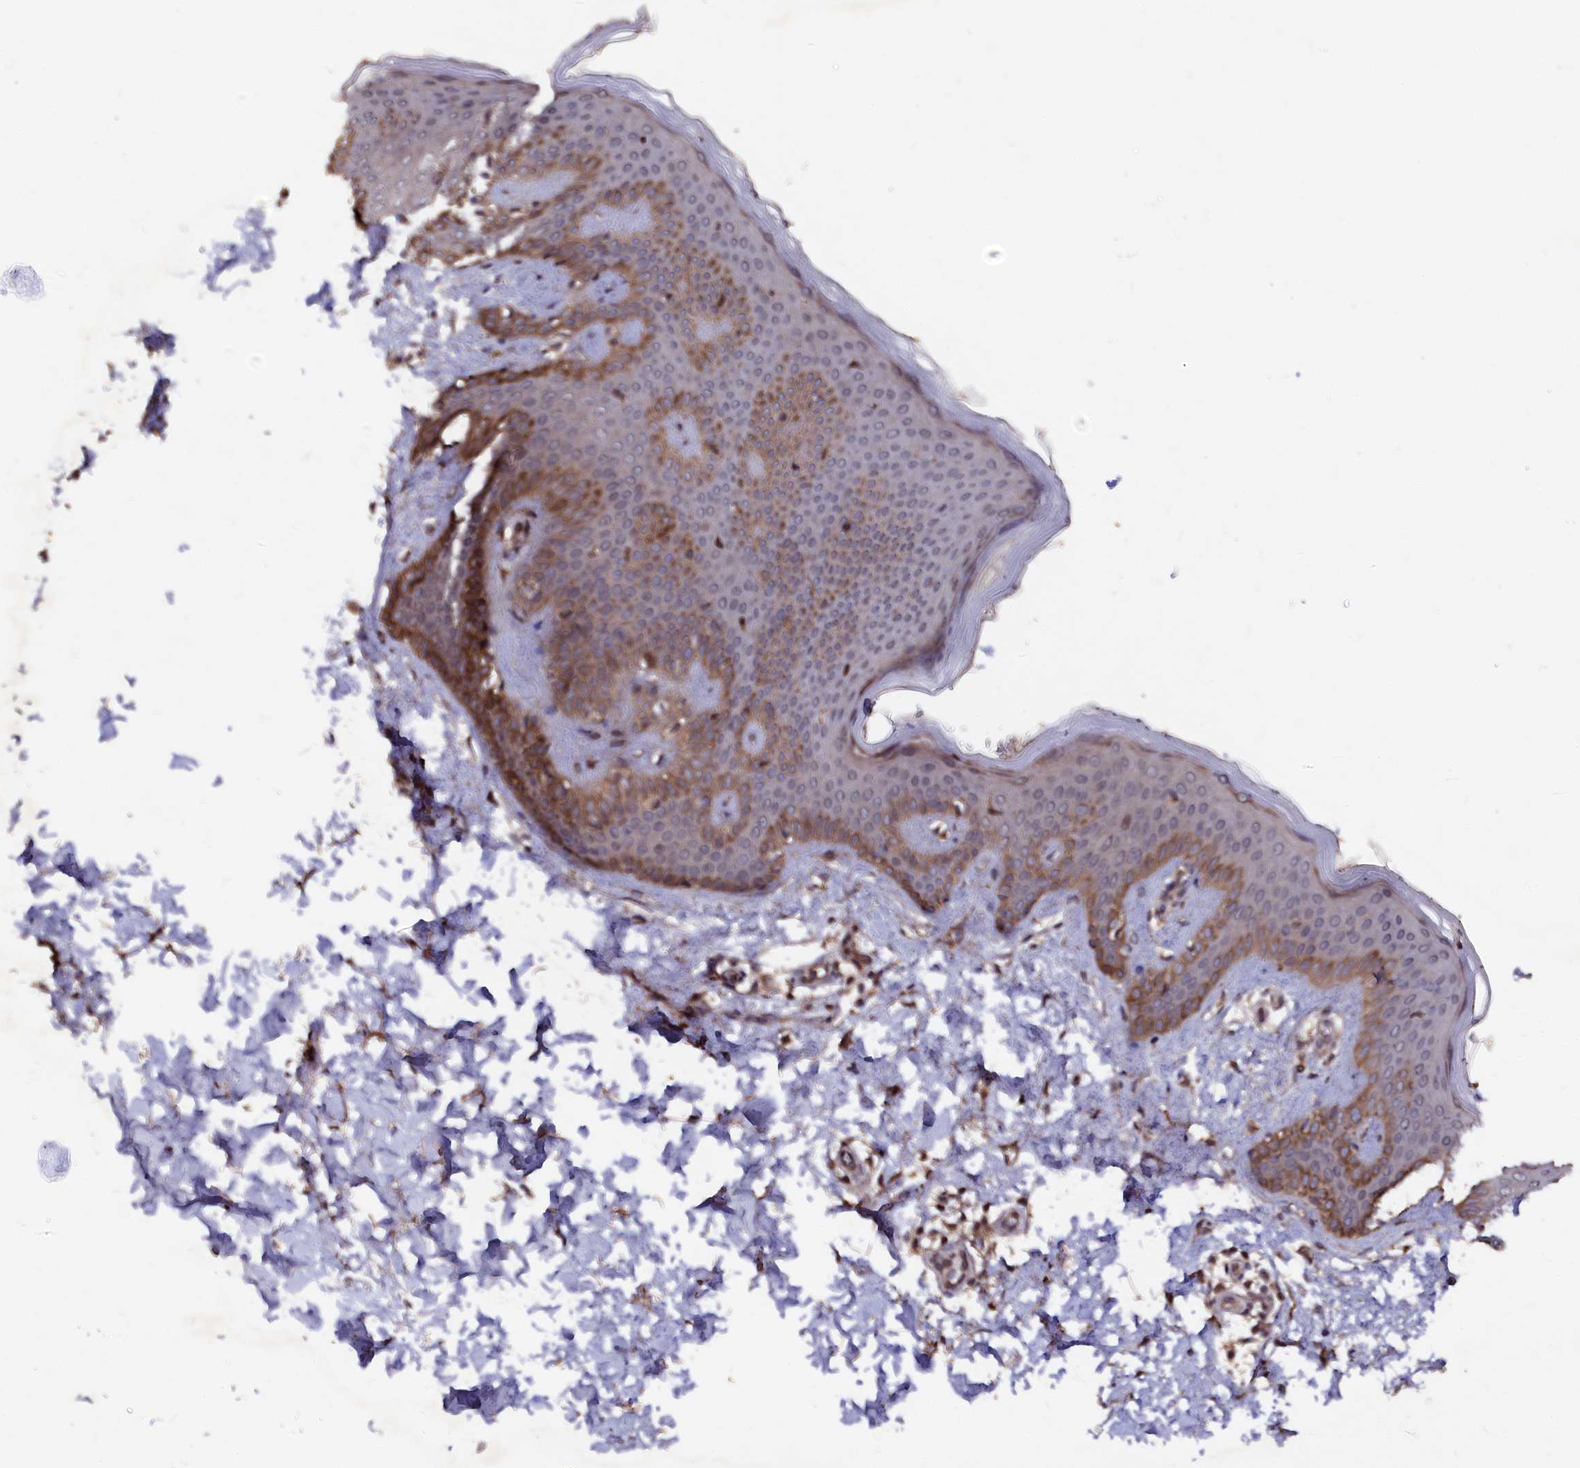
{"staining": {"intensity": "moderate", "quantity": ">75%", "location": "cytoplasmic/membranous"}, "tissue": "skin", "cell_type": "Fibroblasts", "image_type": "normal", "snomed": [{"axis": "morphology", "description": "Normal tissue, NOS"}, {"axis": "topography", "description": "Skin"}], "caption": "Skin stained for a protein (brown) shows moderate cytoplasmic/membranous positive positivity in approximately >75% of fibroblasts.", "gene": "MYO1H", "patient": {"sex": "male", "age": 36}}